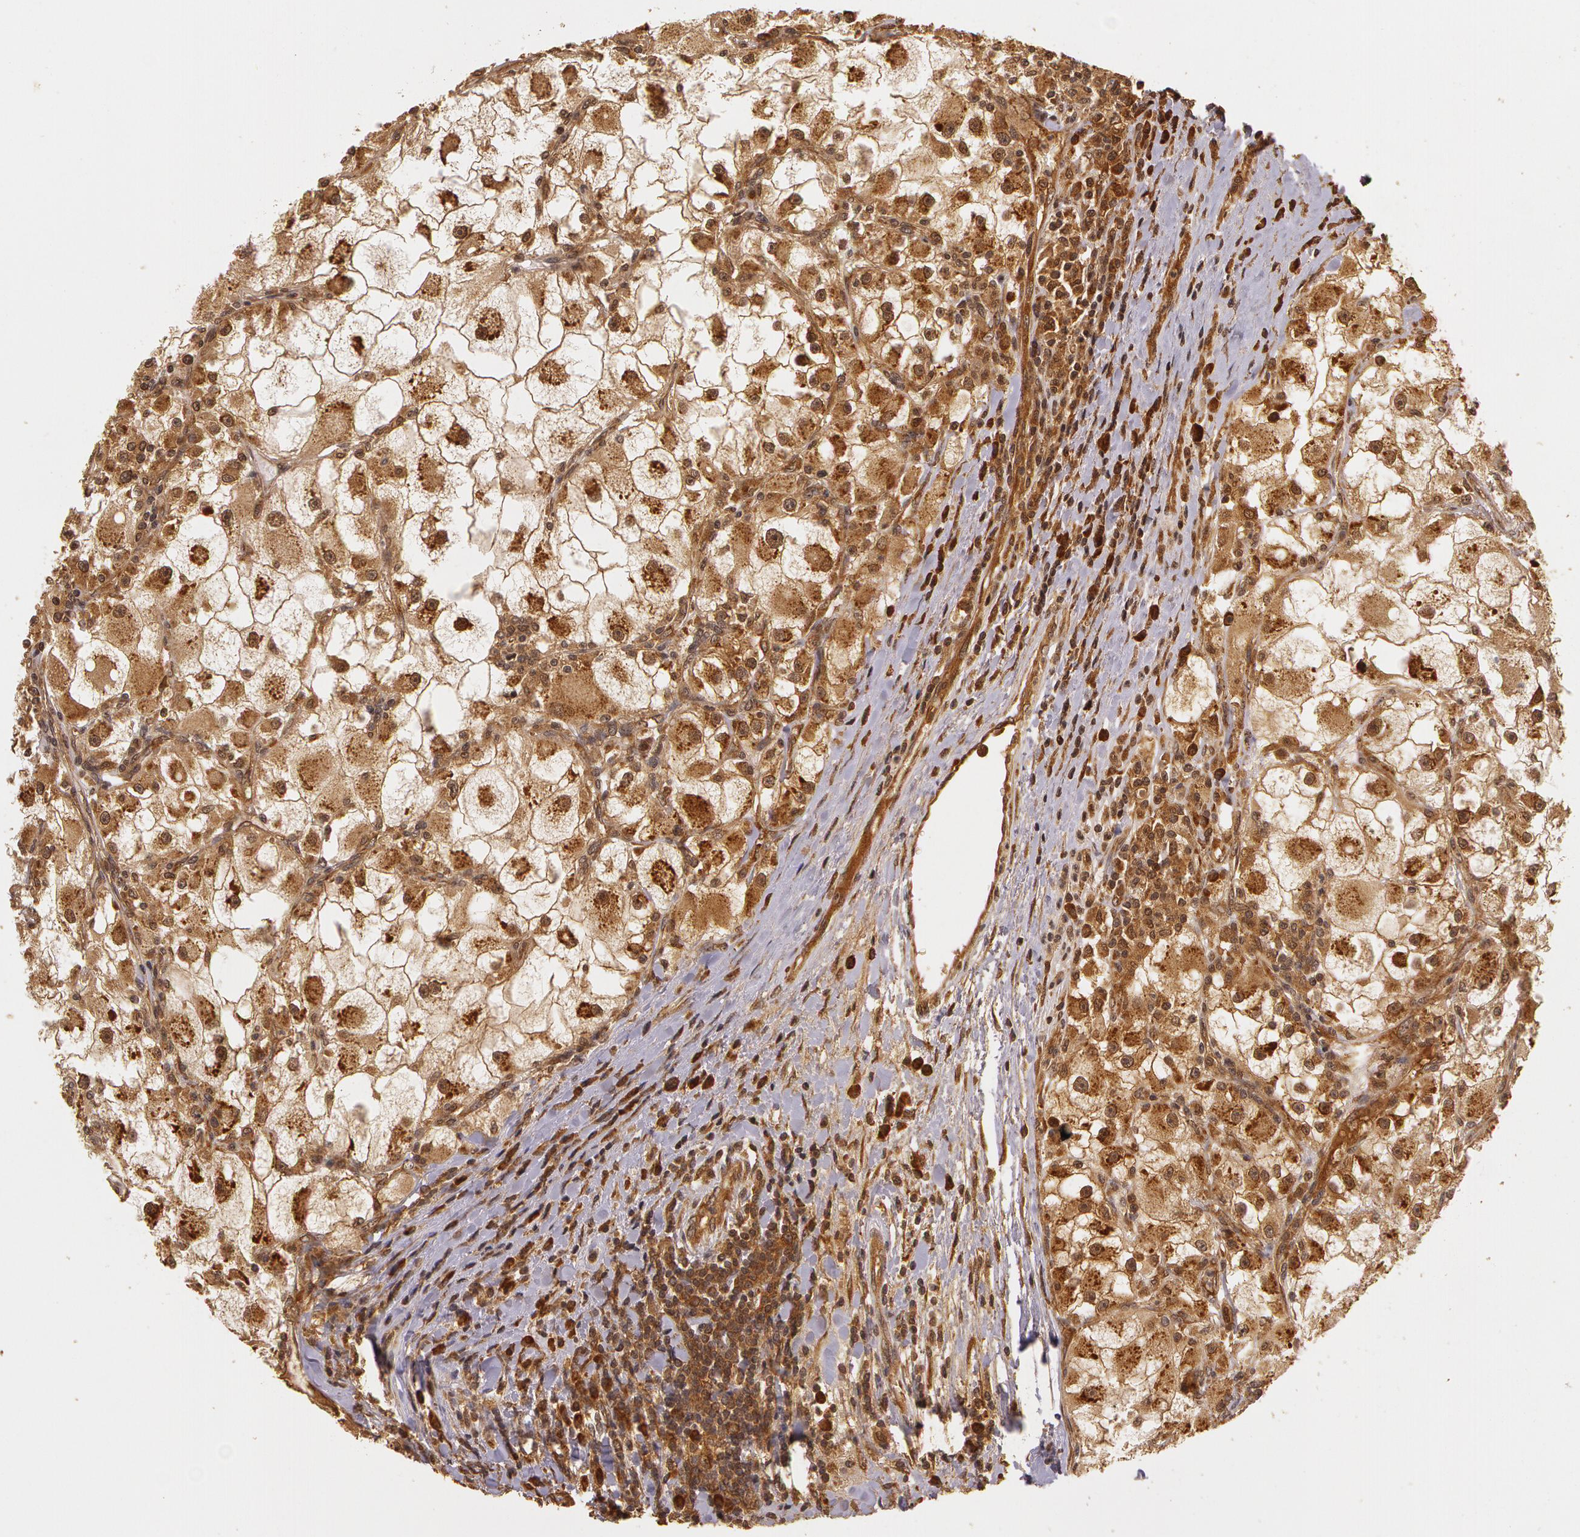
{"staining": {"intensity": "strong", "quantity": ">75%", "location": "cytoplasmic/membranous,nuclear"}, "tissue": "renal cancer", "cell_type": "Tumor cells", "image_type": "cancer", "snomed": [{"axis": "morphology", "description": "Adenocarcinoma, NOS"}, {"axis": "topography", "description": "Kidney"}], "caption": "Protein expression analysis of human adenocarcinoma (renal) reveals strong cytoplasmic/membranous and nuclear positivity in approximately >75% of tumor cells.", "gene": "ASCC2", "patient": {"sex": "female", "age": 73}}